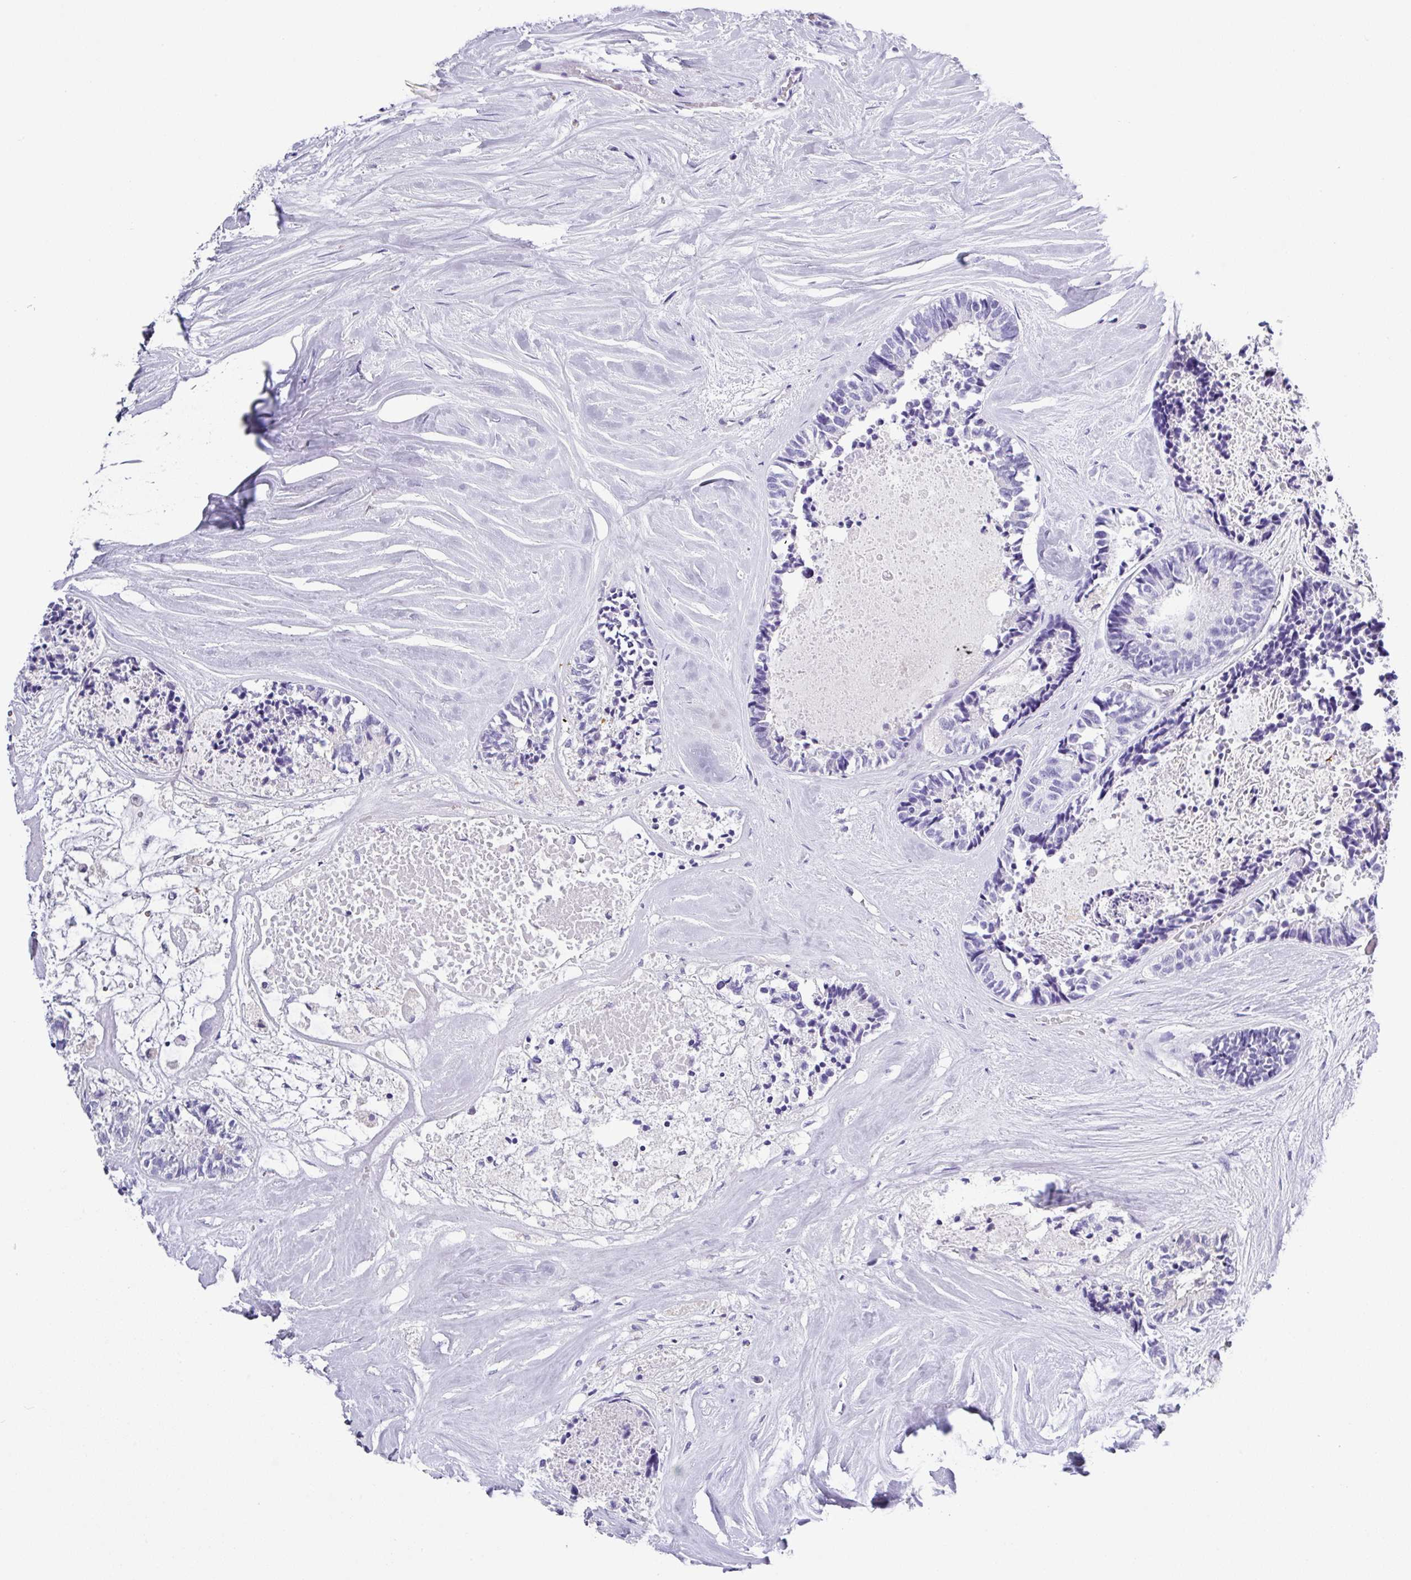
{"staining": {"intensity": "negative", "quantity": "none", "location": "none"}, "tissue": "colorectal cancer", "cell_type": "Tumor cells", "image_type": "cancer", "snomed": [{"axis": "morphology", "description": "Adenocarcinoma, NOS"}, {"axis": "topography", "description": "Colon"}, {"axis": "topography", "description": "Rectum"}], "caption": "An image of human colorectal cancer is negative for staining in tumor cells. (Immunohistochemistry, brightfield microscopy, high magnification).", "gene": "ZG16", "patient": {"sex": "male", "age": 57}}